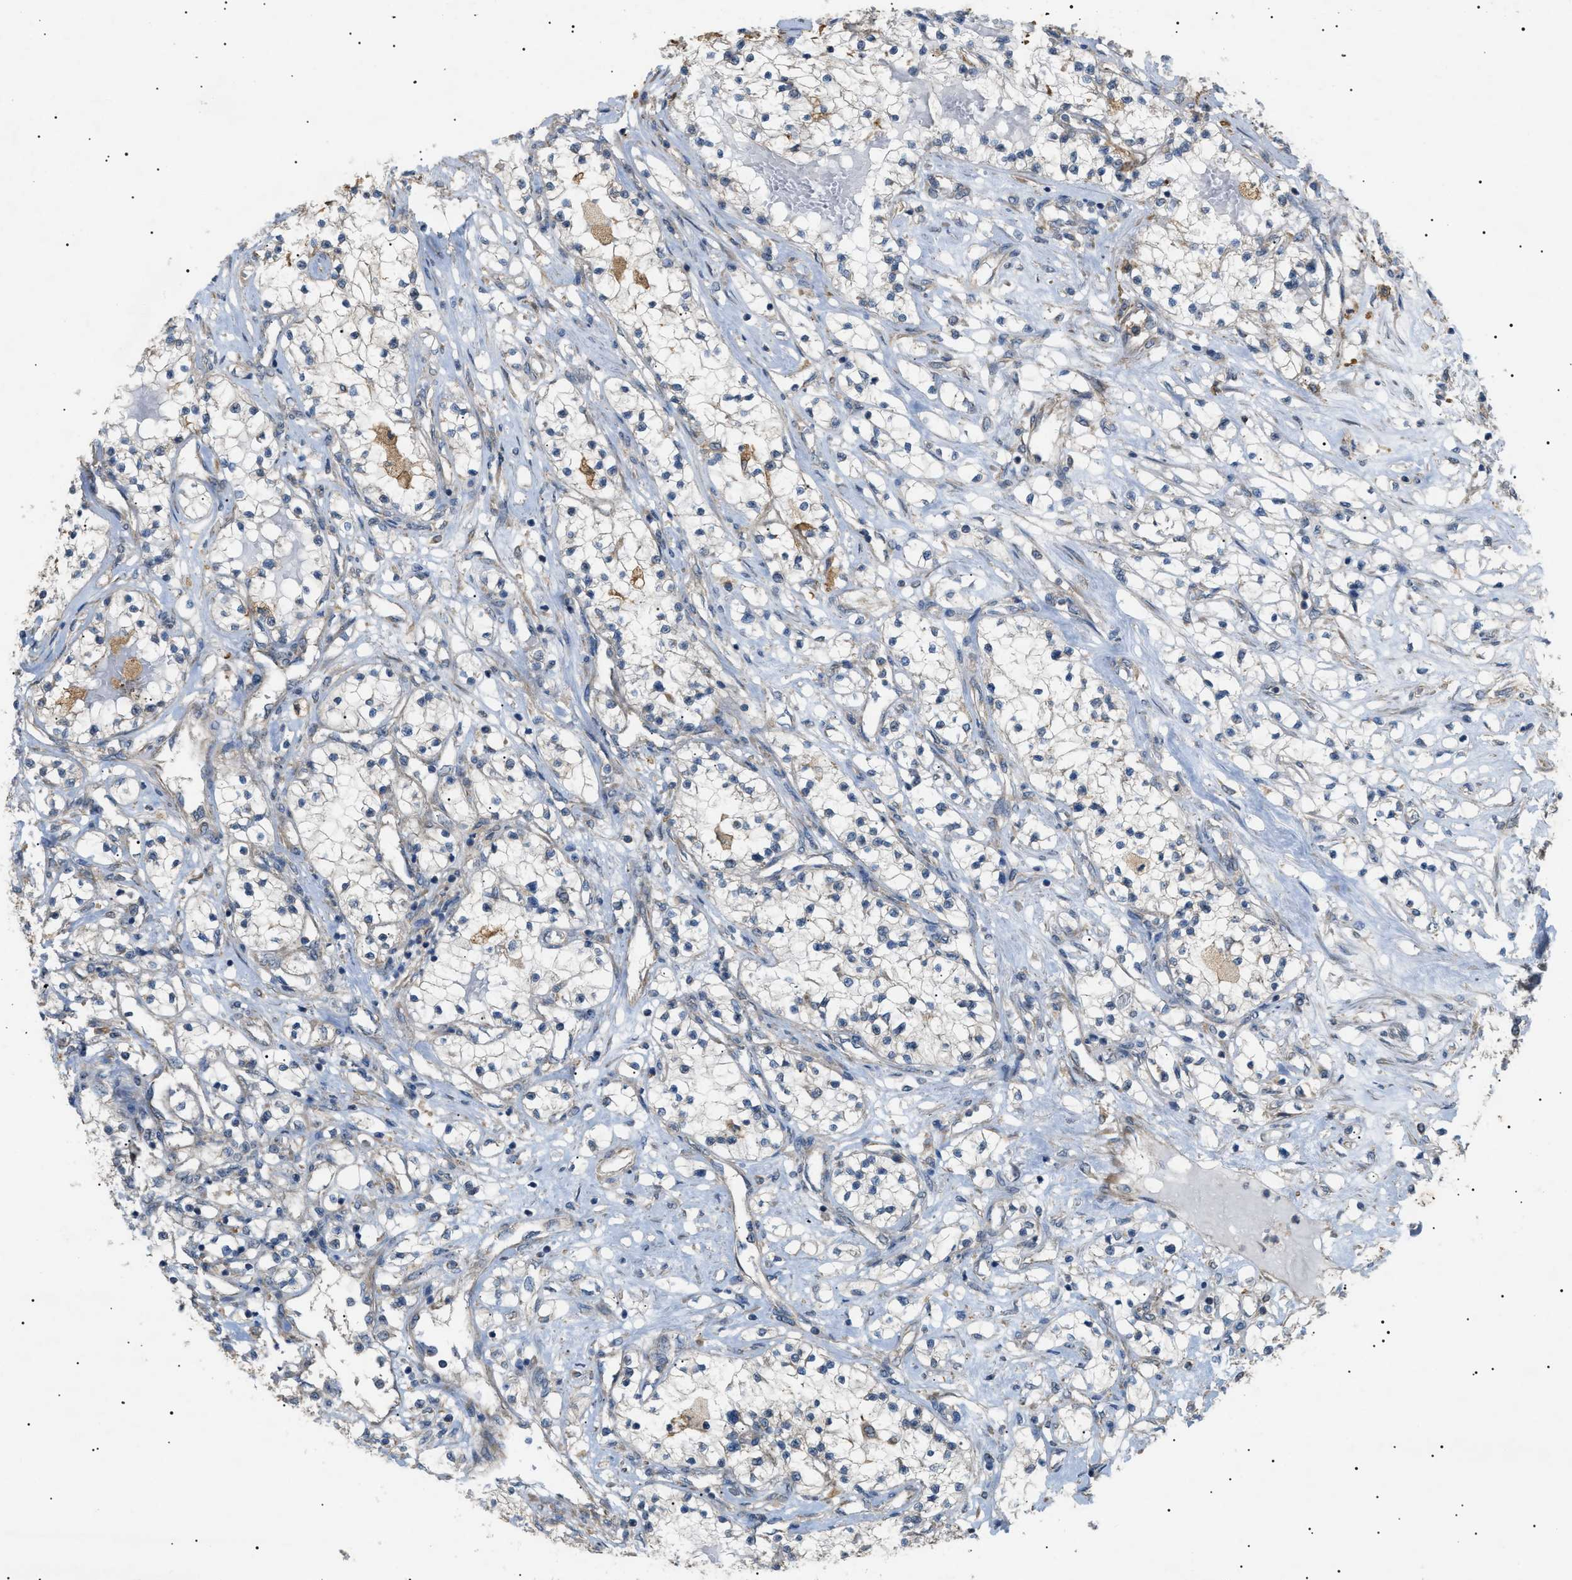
{"staining": {"intensity": "weak", "quantity": "<25%", "location": "cytoplasmic/membranous"}, "tissue": "renal cancer", "cell_type": "Tumor cells", "image_type": "cancer", "snomed": [{"axis": "morphology", "description": "Adenocarcinoma, NOS"}, {"axis": "topography", "description": "Kidney"}], "caption": "DAB (3,3'-diaminobenzidine) immunohistochemical staining of renal adenocarcinoma displays no significant staining in tumor cells.", "gene": "IRS2", "patient": {"sex": "male", "age": 68}}